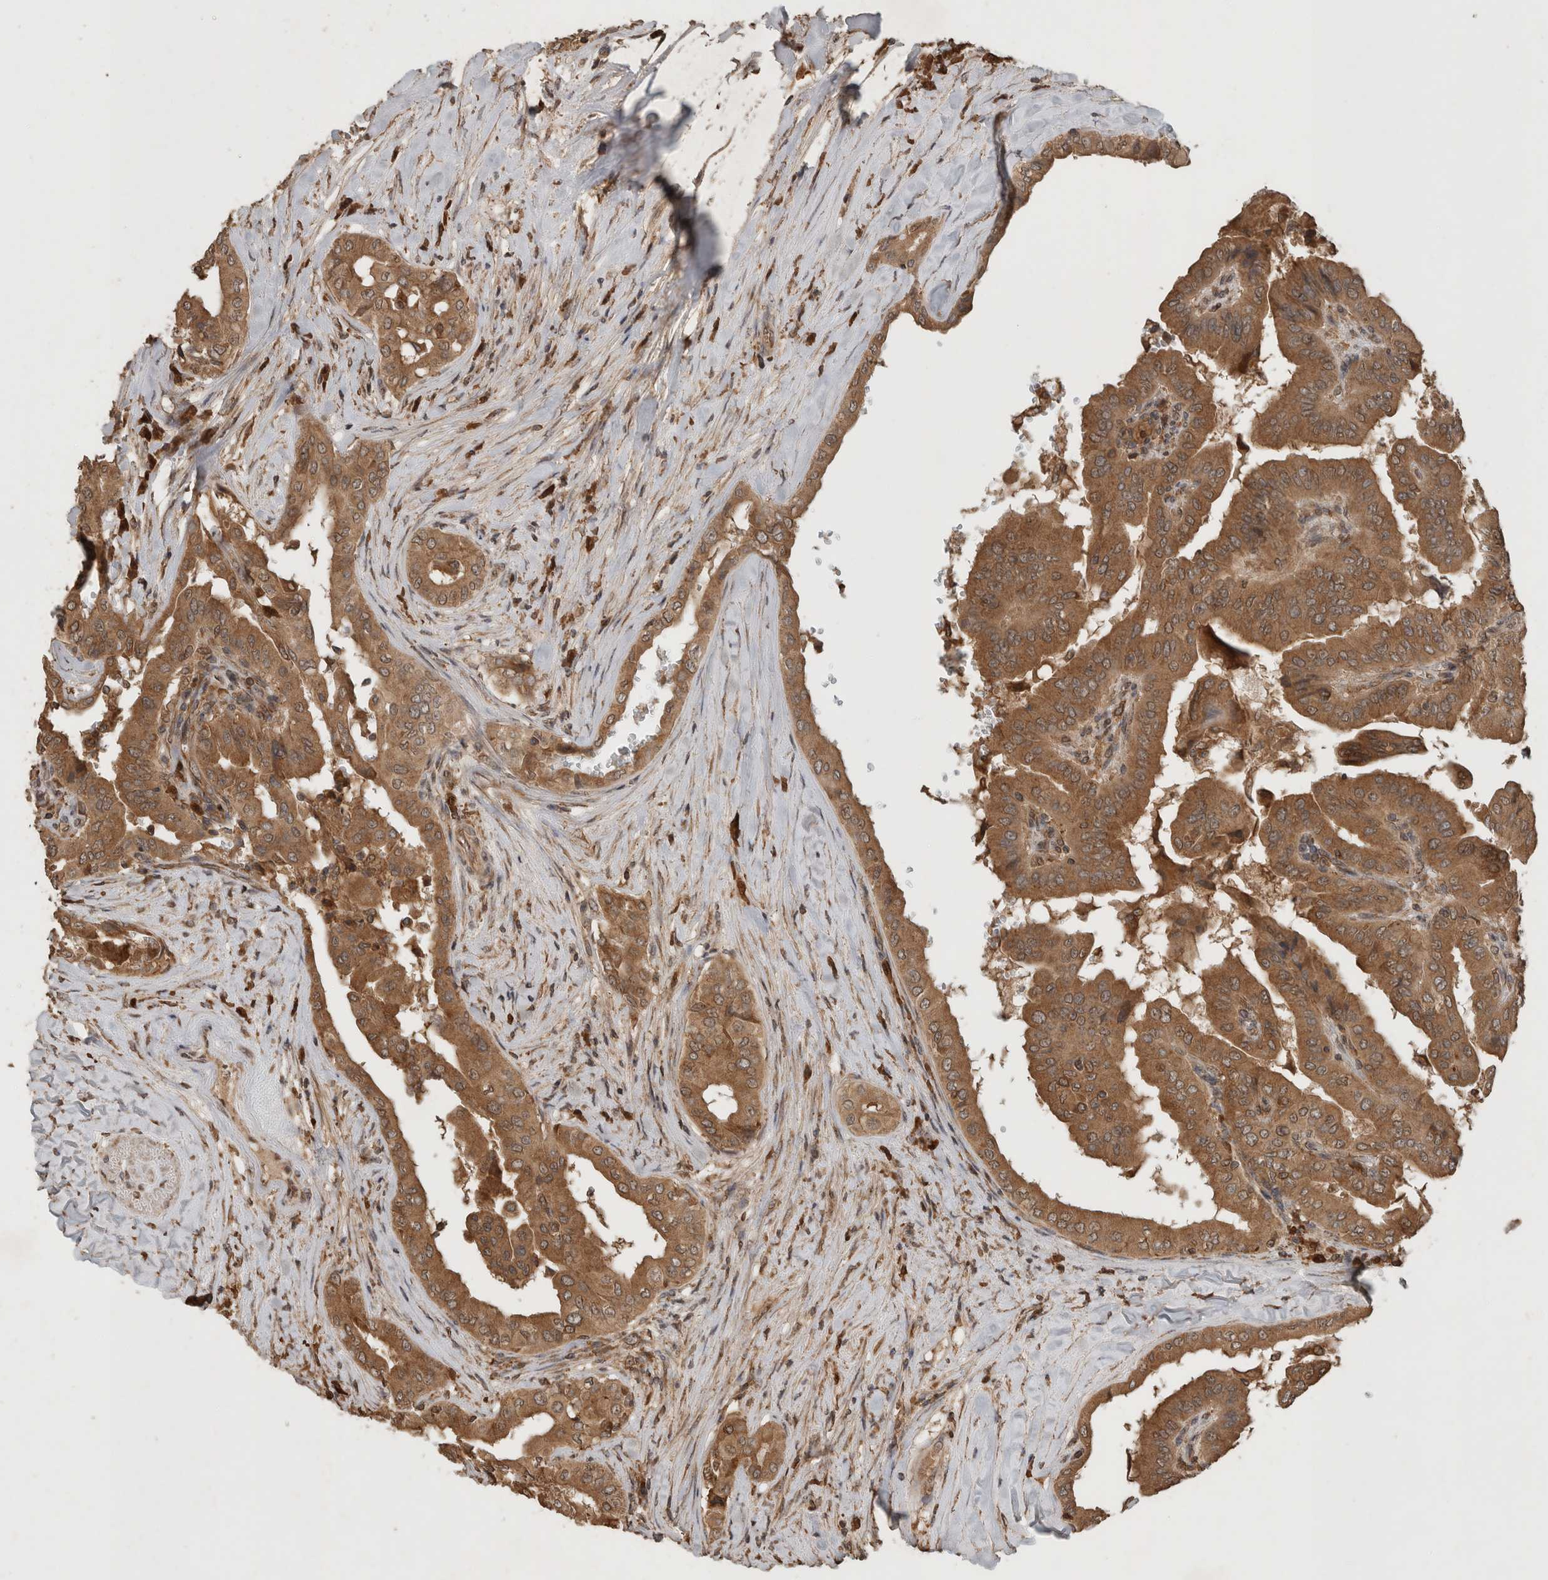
{"staining": {"intensity": "moderate", "quantity": ">75%", "location": "cytoplasmic/membranous"}, "tissue": "thyroid cancer", "cell_type": "Tumor cells", "image_type": "cancer", "snomed": [{"axis": "morphology", "description": "Papillary adenocarcinoma, NOS"}, {"axis": "topography", "description": "Thyroid gland"}], "caption": "Approximately >75% of tumor cells in papillary adenocarcinoma (thyroid) display moderate cytoplasmic/membranous protein expression as visualized by brown immunohistochemical staining.", "gene": "OTUD7B", "patient": {"sex": "male", "age": 33}}